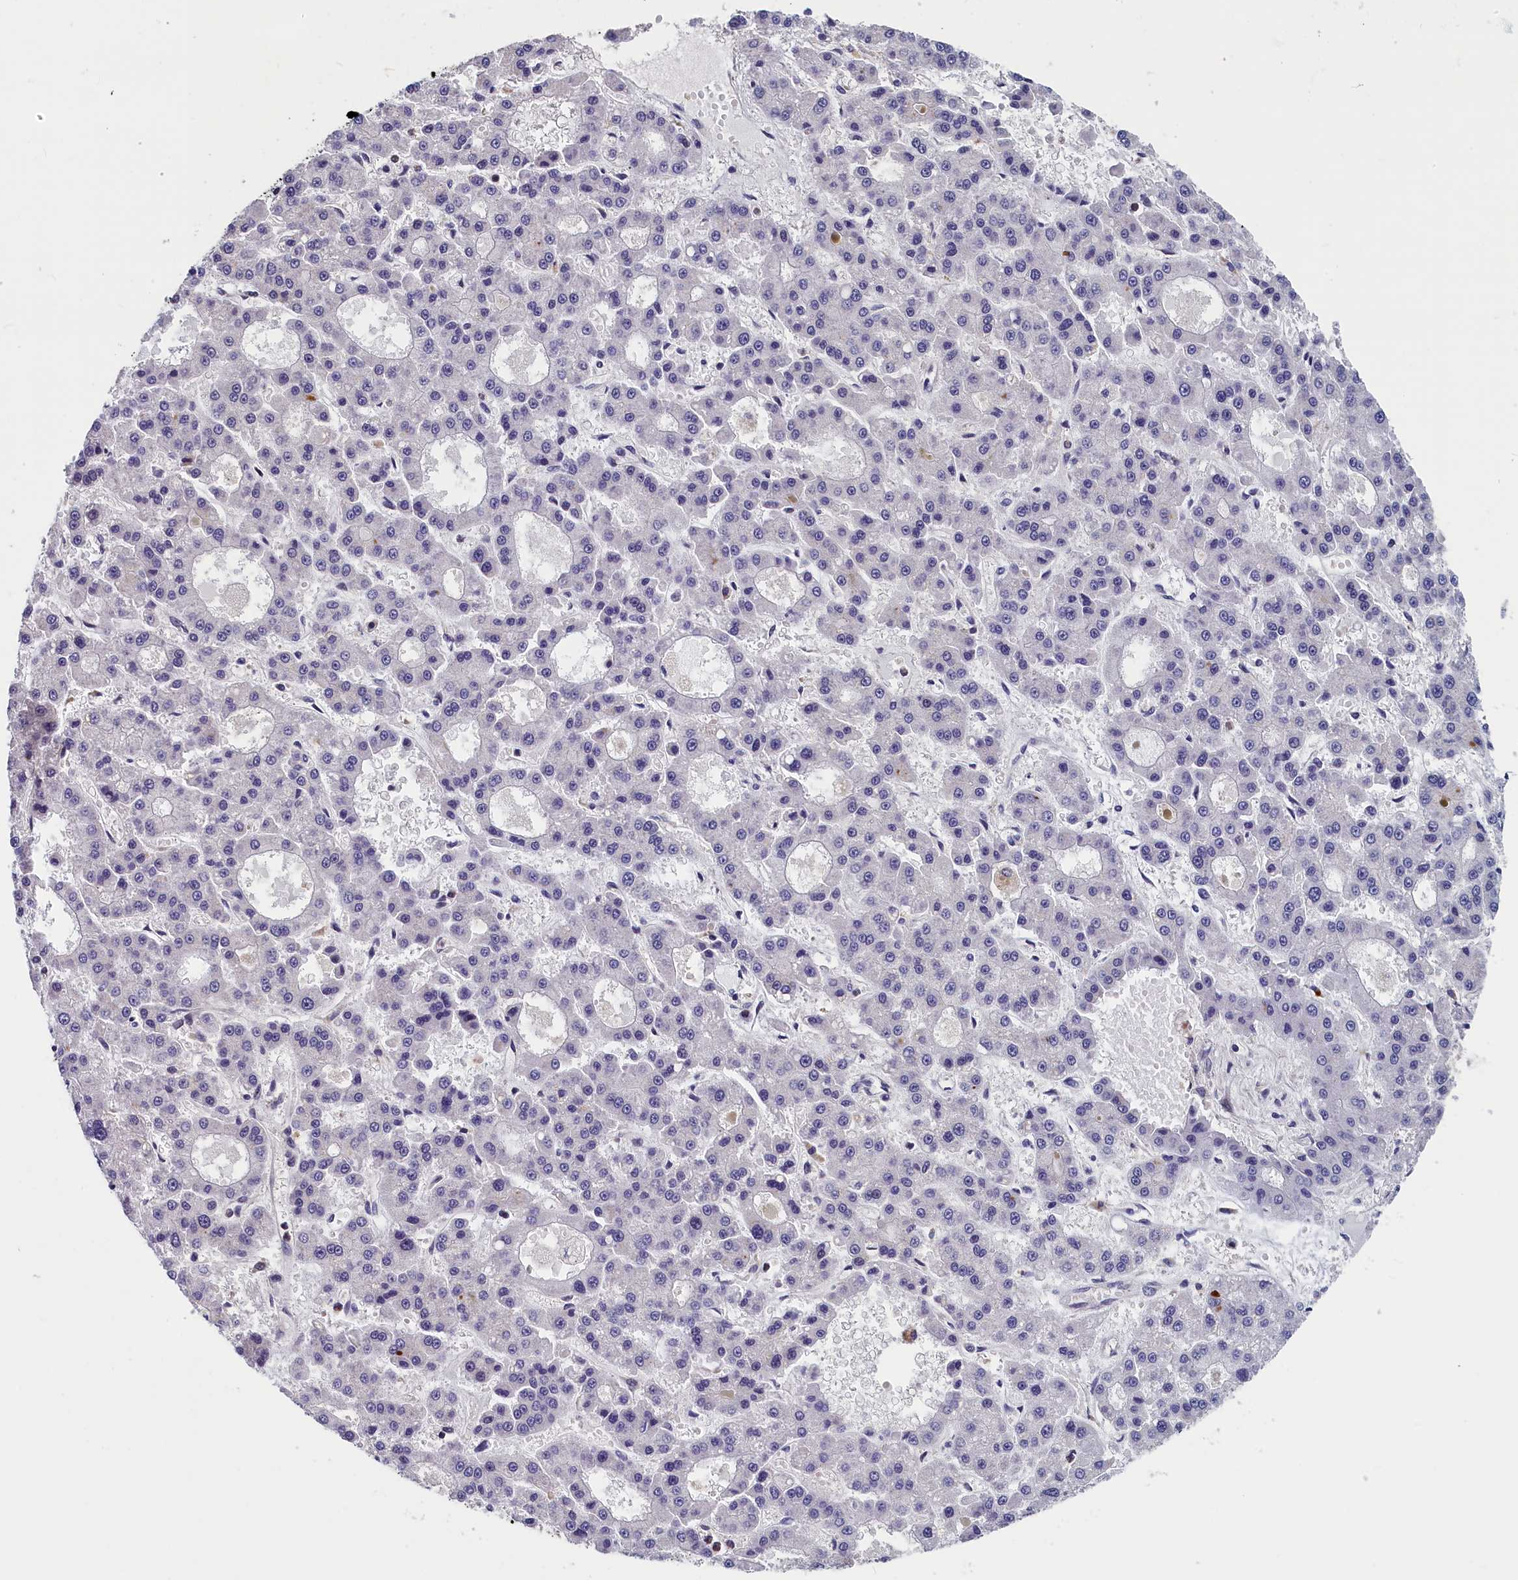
{"staining": {"intensity": "negative", "quantity": "none", "location": "none"}, "tissue": "liver cancer", "cell_type": "Tumor cells", "image_type": "cancer", "snomed": [{"axis": "morphology", "description": "Carcinoma, Hepatocellular, NOS"}, {"axis": "topography", "description": "Liver"}], "caption": "IHC image of hepatocellular carcinoma (liver) stained for a protein (brown), which exhibits no expression in tumor cells. The staining is performed using DAB (3,3'-diaminobenzidine) brown chromogen with nuclei counter-stained in using hematoxylin.", "gene": "TMEM116", "patient": {"sex": "male", "age": 70}}